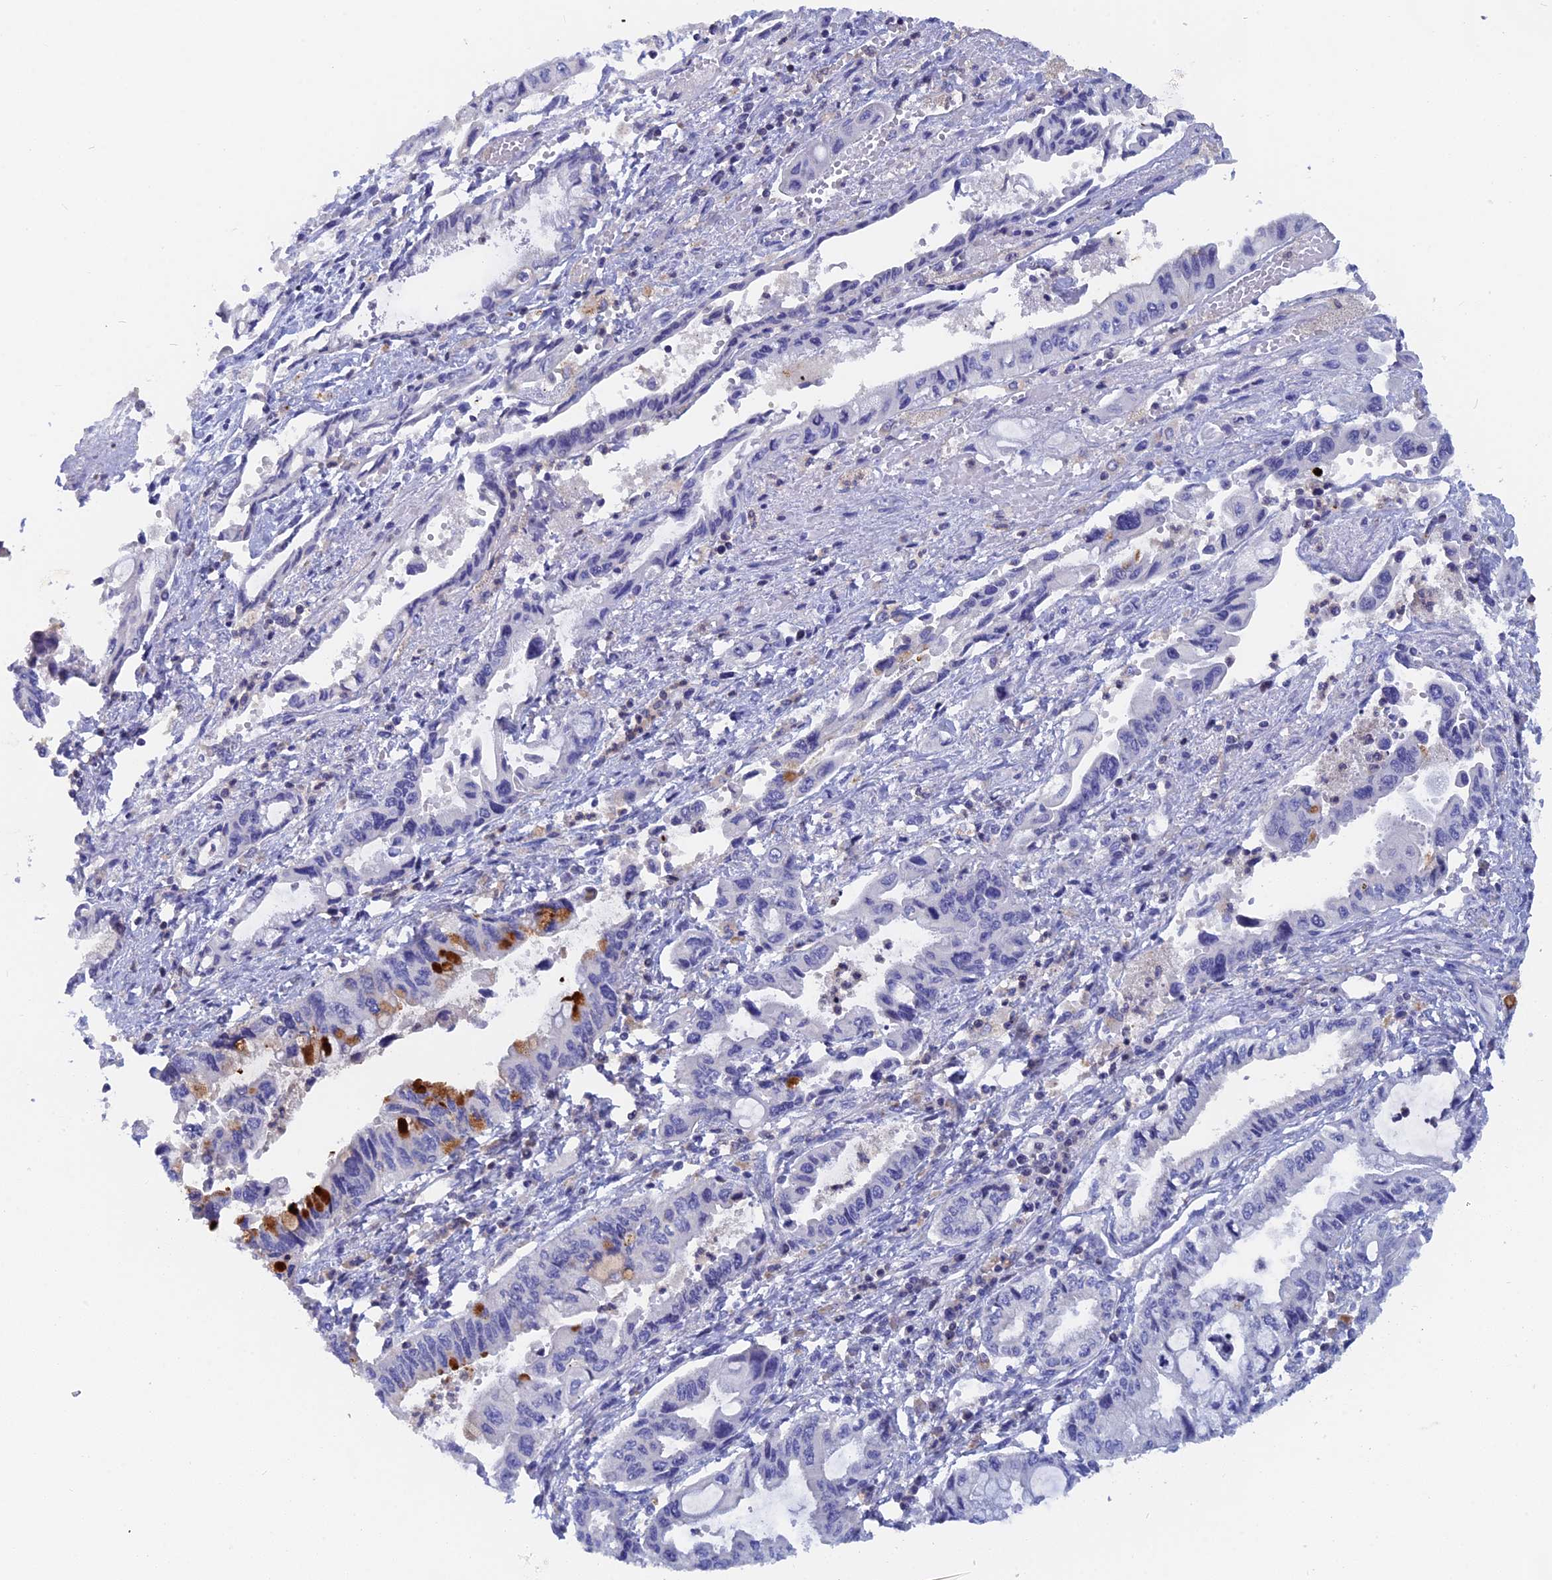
{"staining": {"intensity": "negative", "quantity": "none", "location": "none"}, "tissue": "pancreatic cancer", "cell_type": "Tumor cells", "image_type": "cancer", "snomed": [{"axis": "morphology", "description": "Adenocarcinoma, NOS"}, {"axis": "topography", "description": "Pancreas"}], "caption": "A histopathology image of human pancreatic adenocarcinoma is negative for staining in tumor cells.", "gene": "ACP7", "patient": {"sex": "female", "age": 50}}